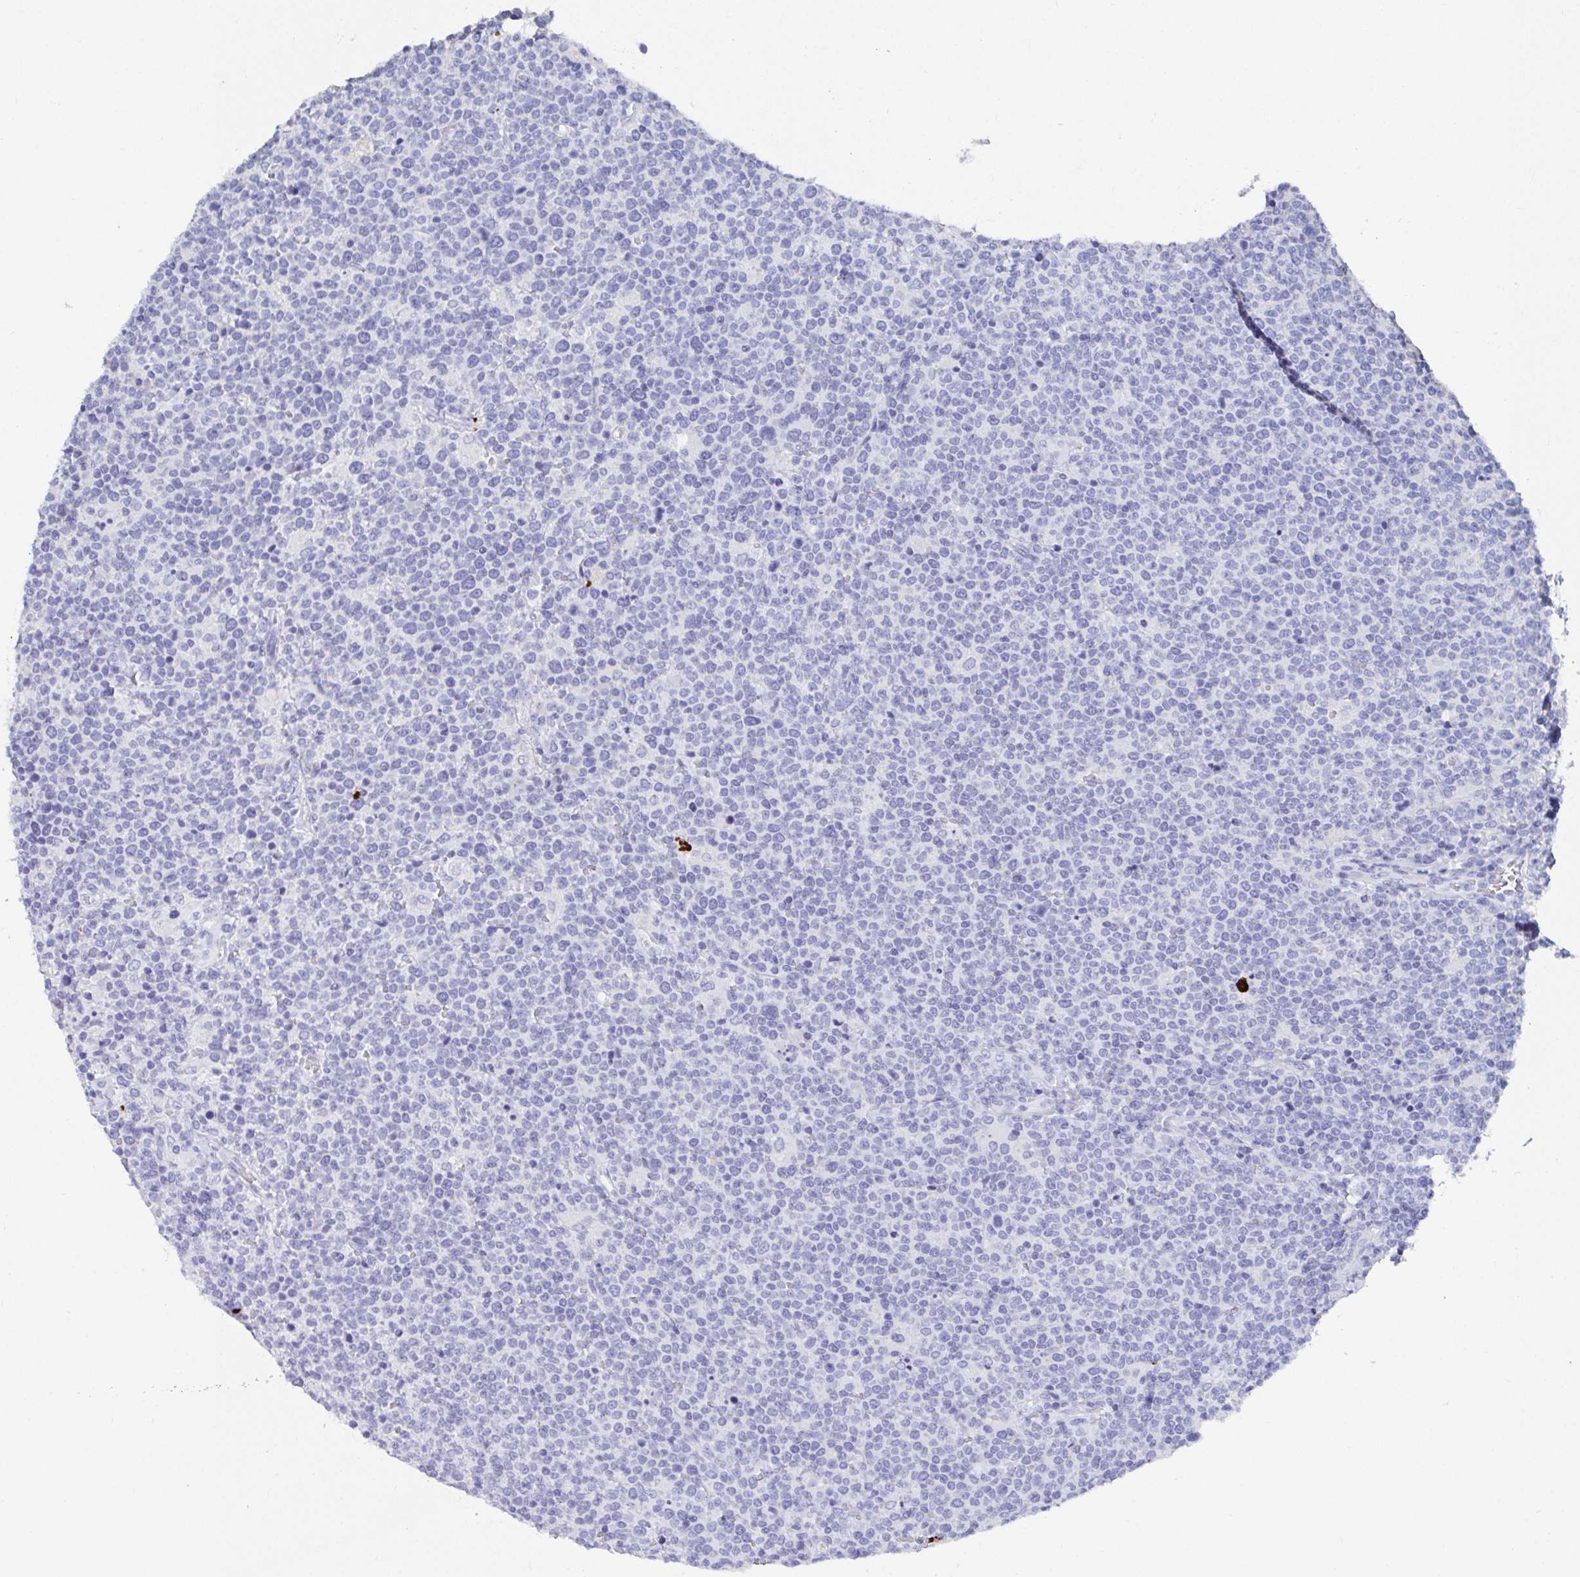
{"staining": {"intensity": "negative", "quantity": "none", "location": "none"}, "tissue": "lymphoma", "cell_type": "Tumor cells", "image_type": "cancer", "snomed": [{"axis": "morphology", "description": "Malignant lymphoma, non-Hodgkin's type, High grade"}, {"axis": "topography", "description": "Lymph node"}], "caption": "DAB (3,3'-diaminobenzidine) immunohistochemical staining of human lymphoma demonstrates no significant staining in tumor cells.", "gene": "GRIA1", "patient": {"sex": "male", "age": 61}}